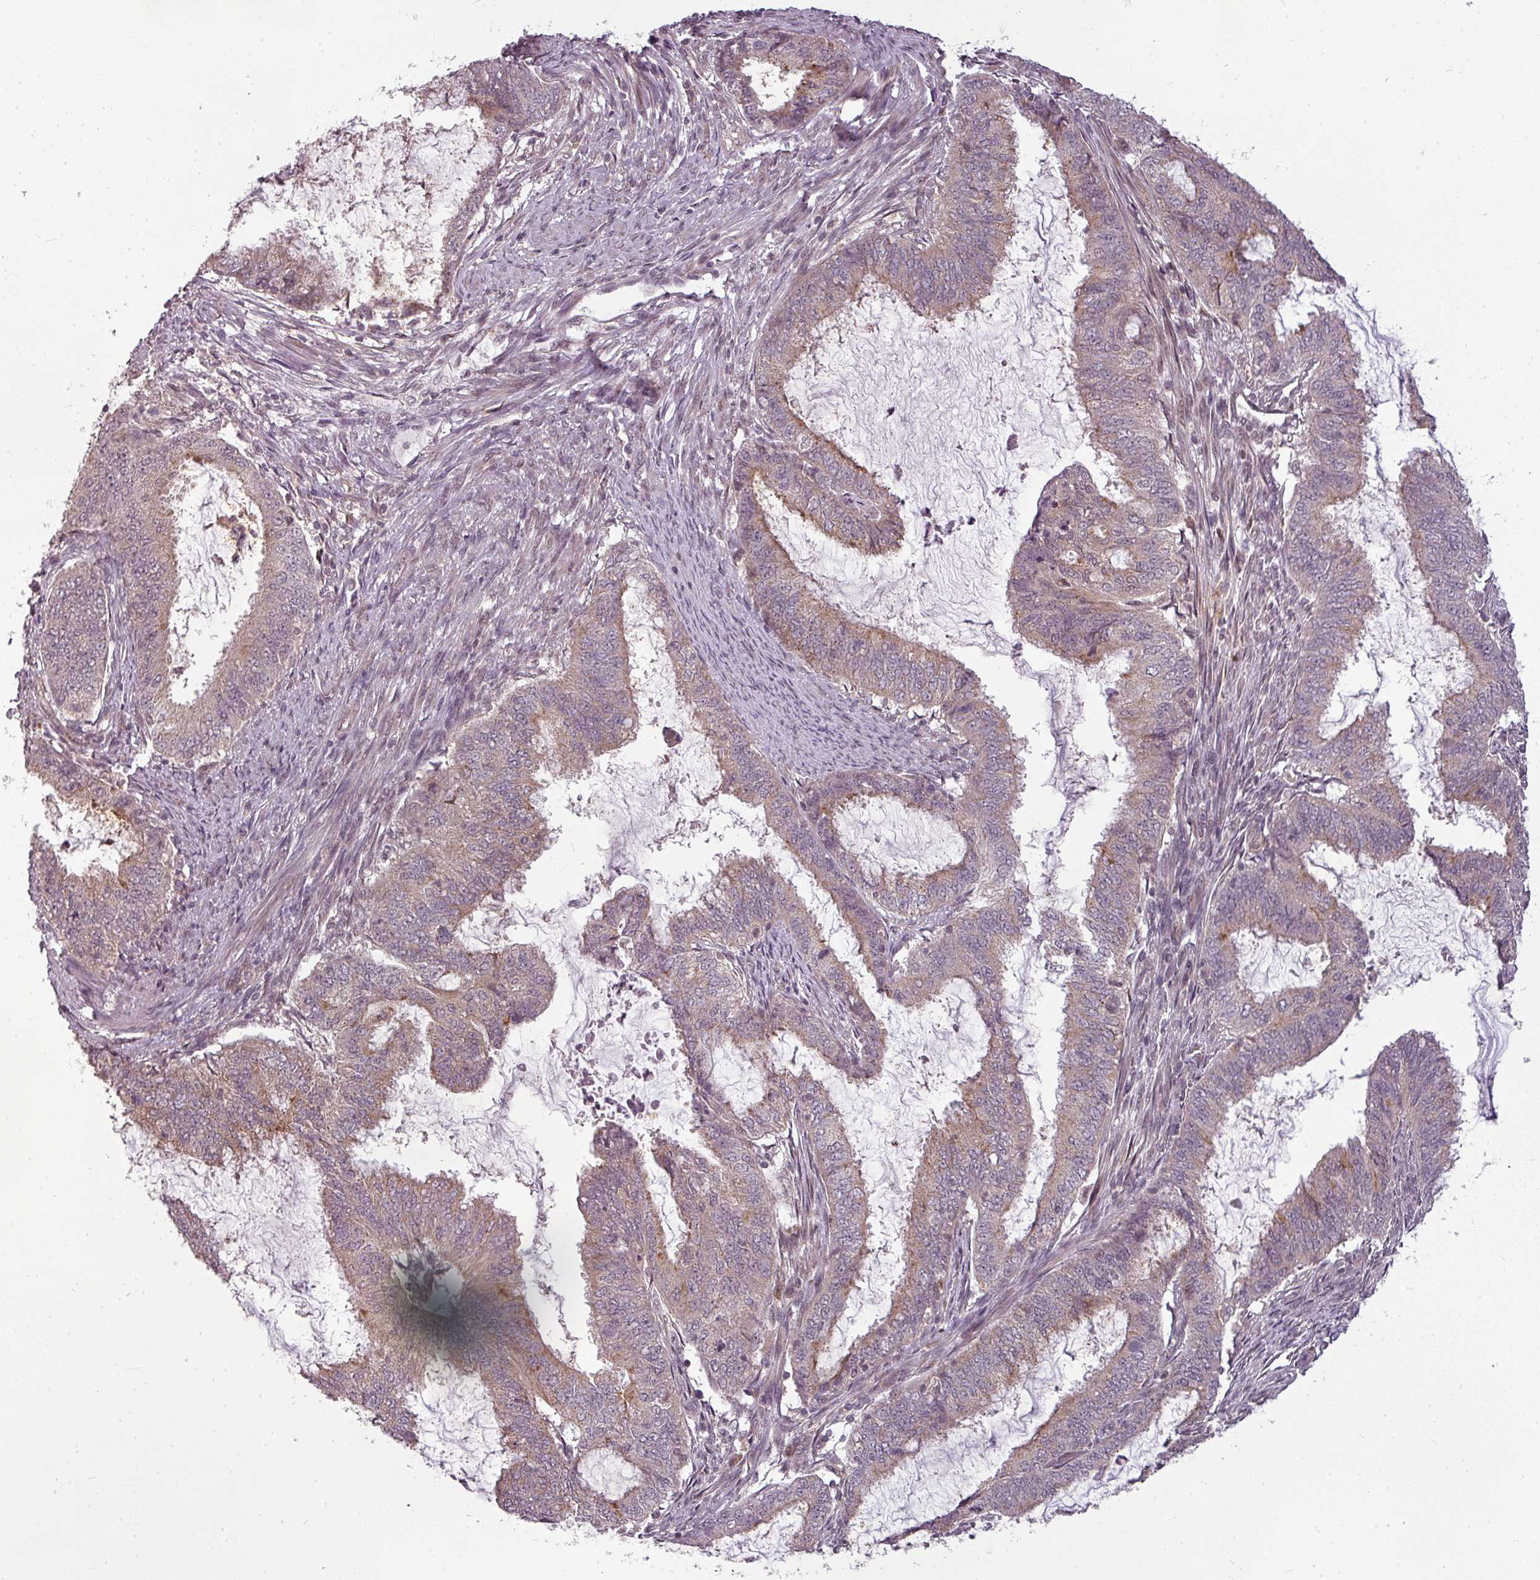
{"staining": {"intensity": "weak", "quantity": "25%-75%", "location": "cytoplasmic/membranous"}, "tissue": "endometrial cancer", "cell_type": "Tumor cells", "image_type": "cancer", "snomed": [{"axis": "morphology", "description": "Adenocarcinoma, NOS"}, {"axis": "topography", "description": "Endometrium"}], "caption": "Endometrial adenocarcinoma tissue reveals weak cytoplasmic/membranous positivity in about 25%-75% of tumor cells, visualized by immunohistochemistry.", "gene": "CLIC1", "patient": {"sex": "female", "age": 51}}